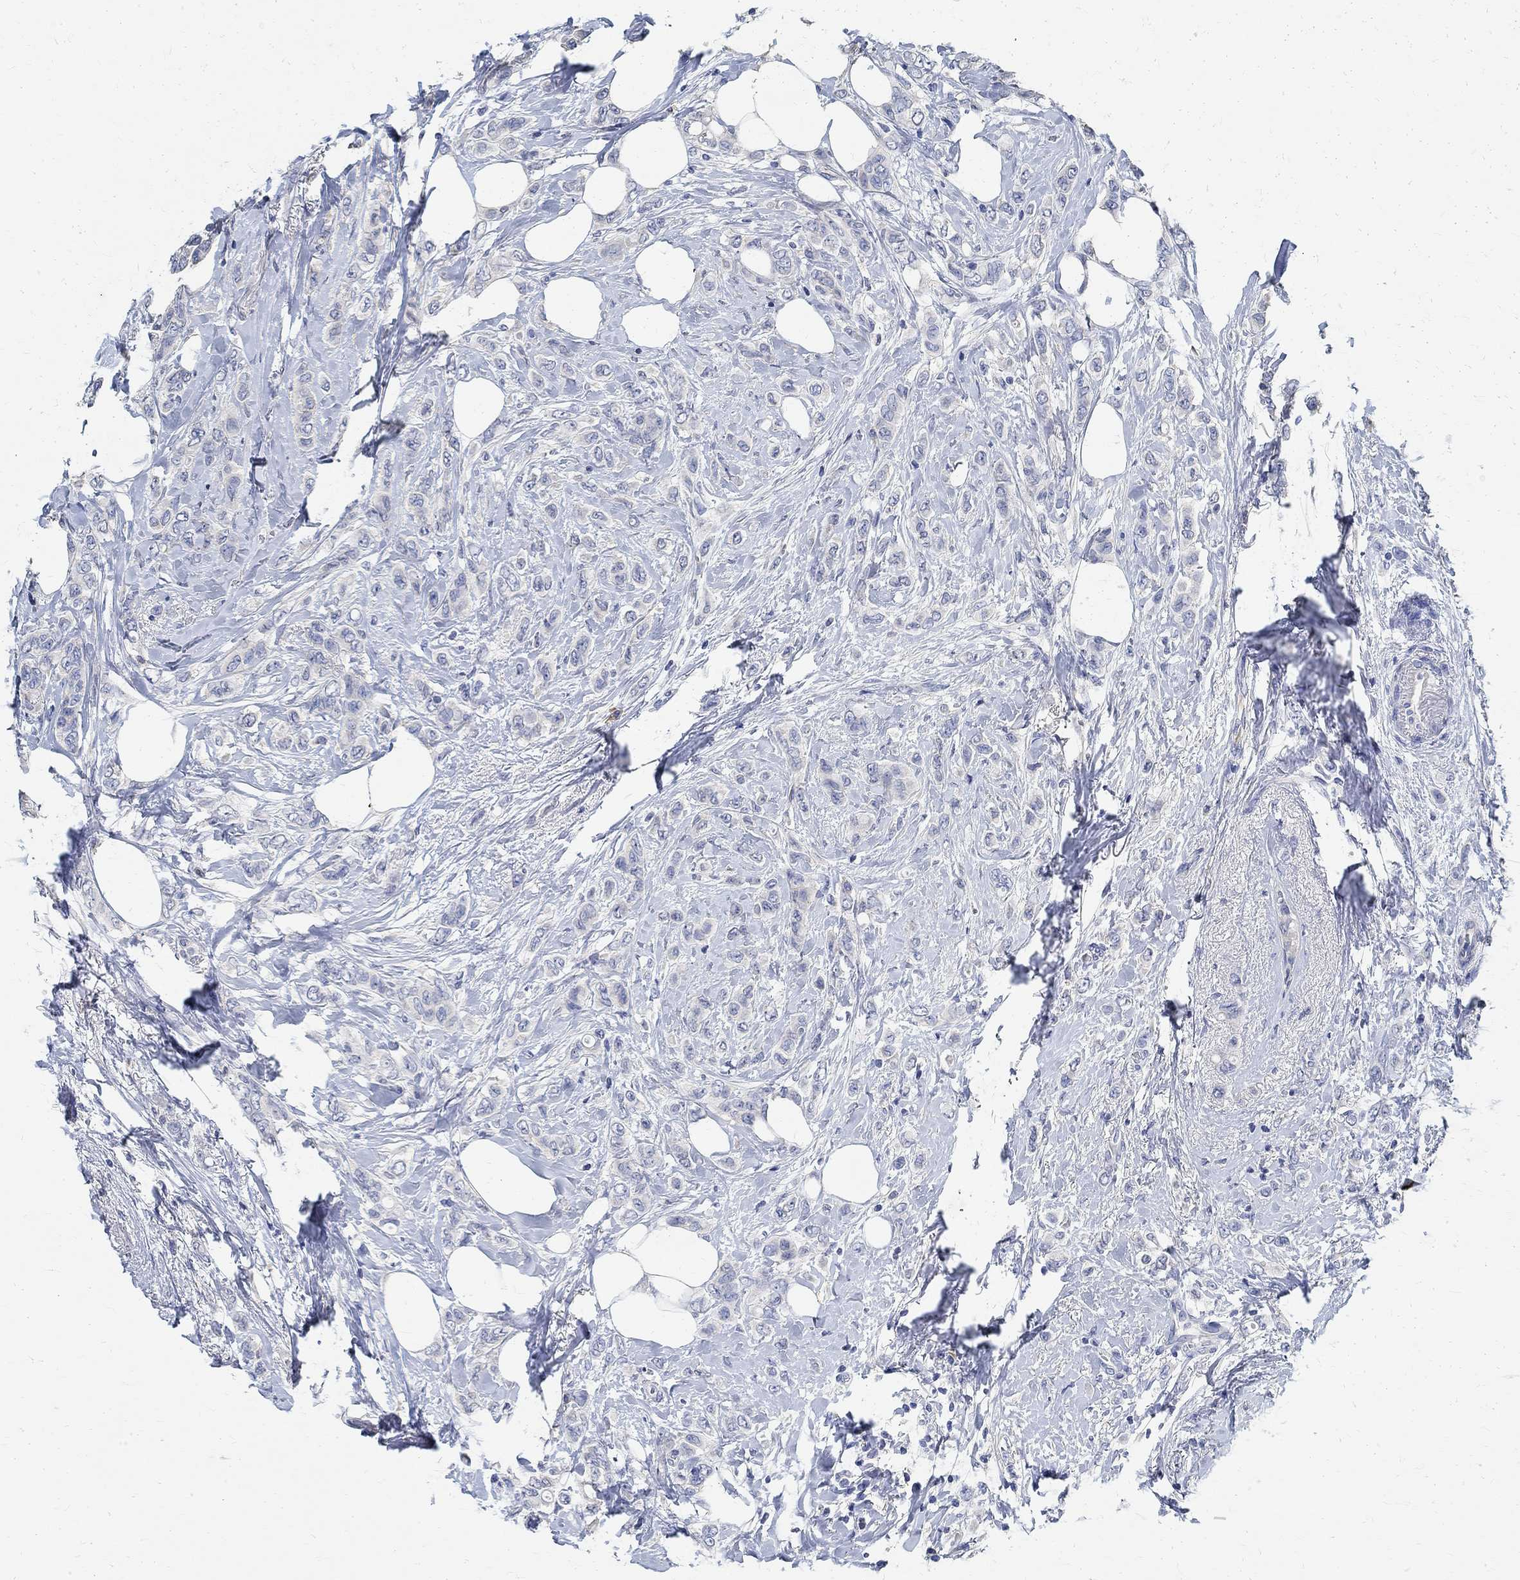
{"staining": {"intensity": "negative", "quantity": "none", "location": "none"}, "tissue": "breast cancer", "cell_type": "Tumor cells", "image_type": "cancer", "snomed": [{"axis": "morphology", "description": "Lobular carcinoma"}, {"axis": "topography", "description": "Breast"}], "caption": "DAB immunohistochemical staining of human breast lobular carcinoma reveals no significant expression in tumor cells. The staining was performed using DAB (3,3'-diaminobenzidine) to visualize the protein expression in brown, while the nuclei were stained in blue with hematoxylin (Magnification: 20x).", "gene": "PRX", "patient": {"sex": "female", "age": 66}}